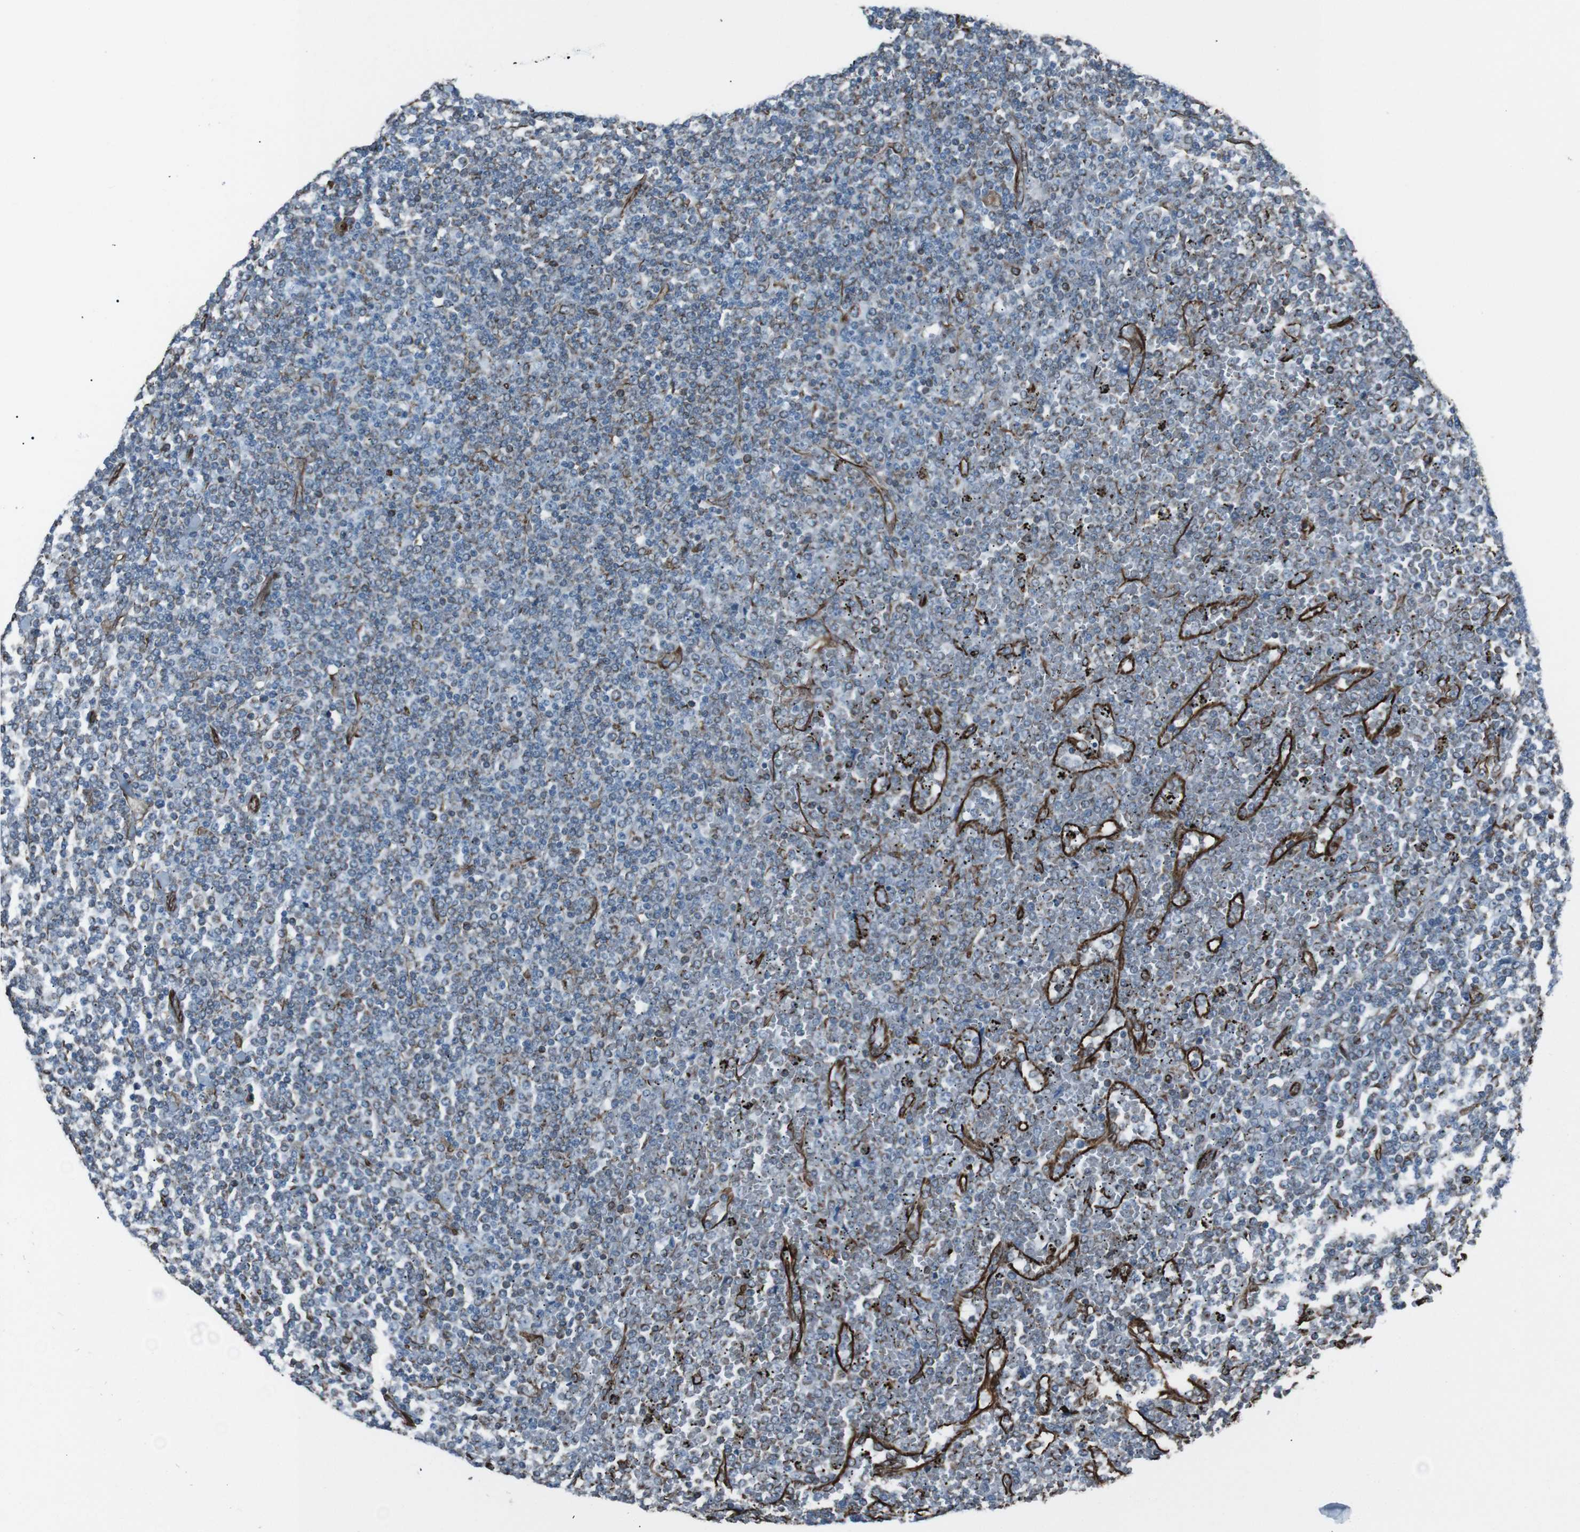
{"staining": {"intensity": "negative", "quantity": "none", "location": "none"}, "tissue": "lymphoma", "cell_type": "Tumor cells", "image_type": "cancer", "snomed": [{"axis": "morphology", "description": "Malignant lymphoma, non-Hodgkin's type, Low grade"}, {"axis": "topography", "description": "Spleen"}], "caption": "This is an IHC image of human low-grade malignant lymphoma, non-Hodgkin's type. There is no expression in tumor cells.", "gene": "ZDHHC6", "patient": {"sex": "female", "age": 19}}